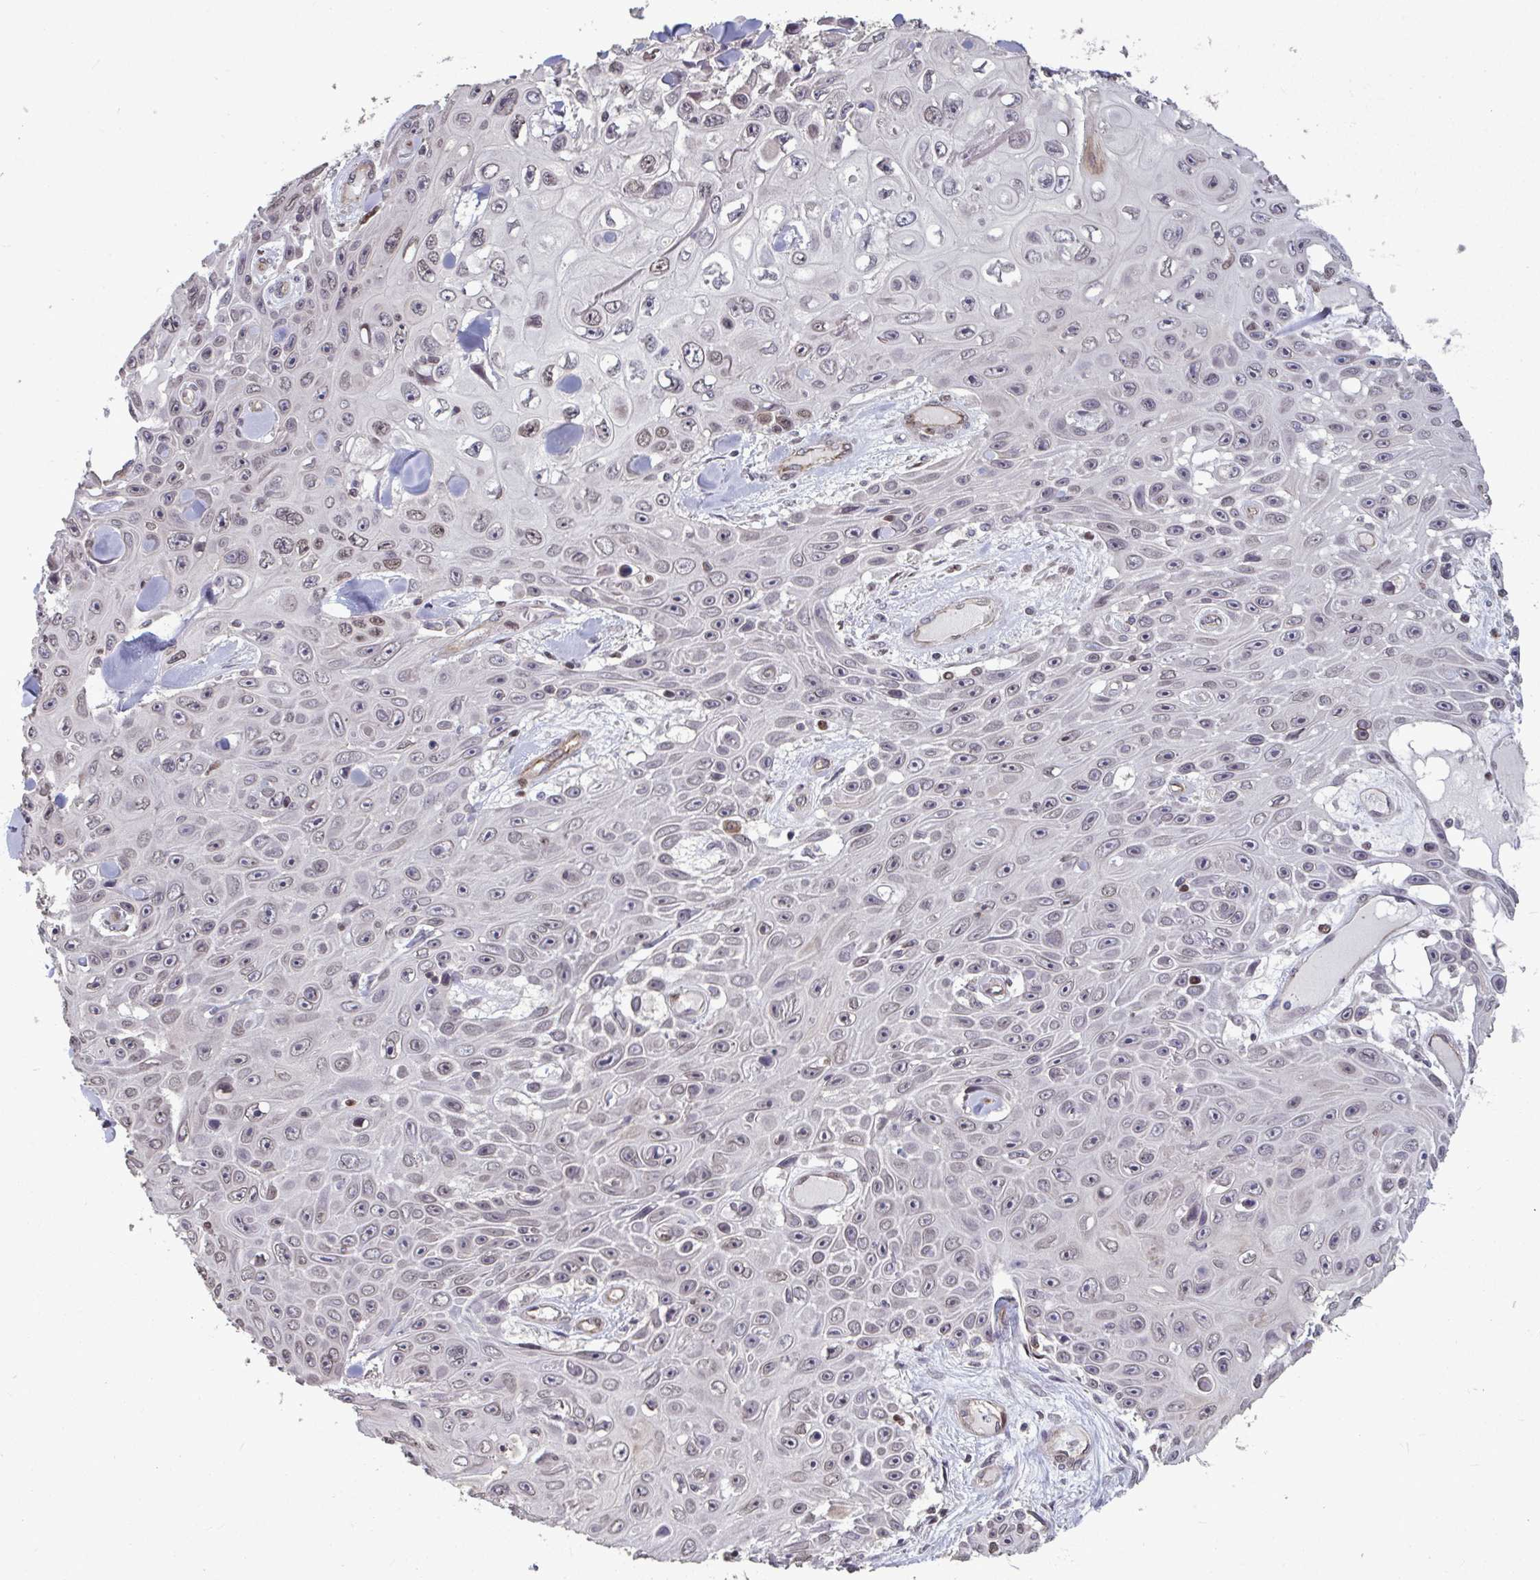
{"staining": {"intensity": "weak", "quantity": "<25%", "location": "nuclear"}, "tissue": "skin cancer", "cell_type": "Tumor cells", "image_type": "cancer", "snomed": [{"axis": "morphology", "description": "Squamous cell carcinoma, NOS"}, {"axis": "topography", "description": "Skin"}], "caption": "The histopathology image shows no staining of tumor cells in skin cancer (squamous cell carcinoma).", "gene": "IPO5", "patient": {"sex": "male", "age": 82}}